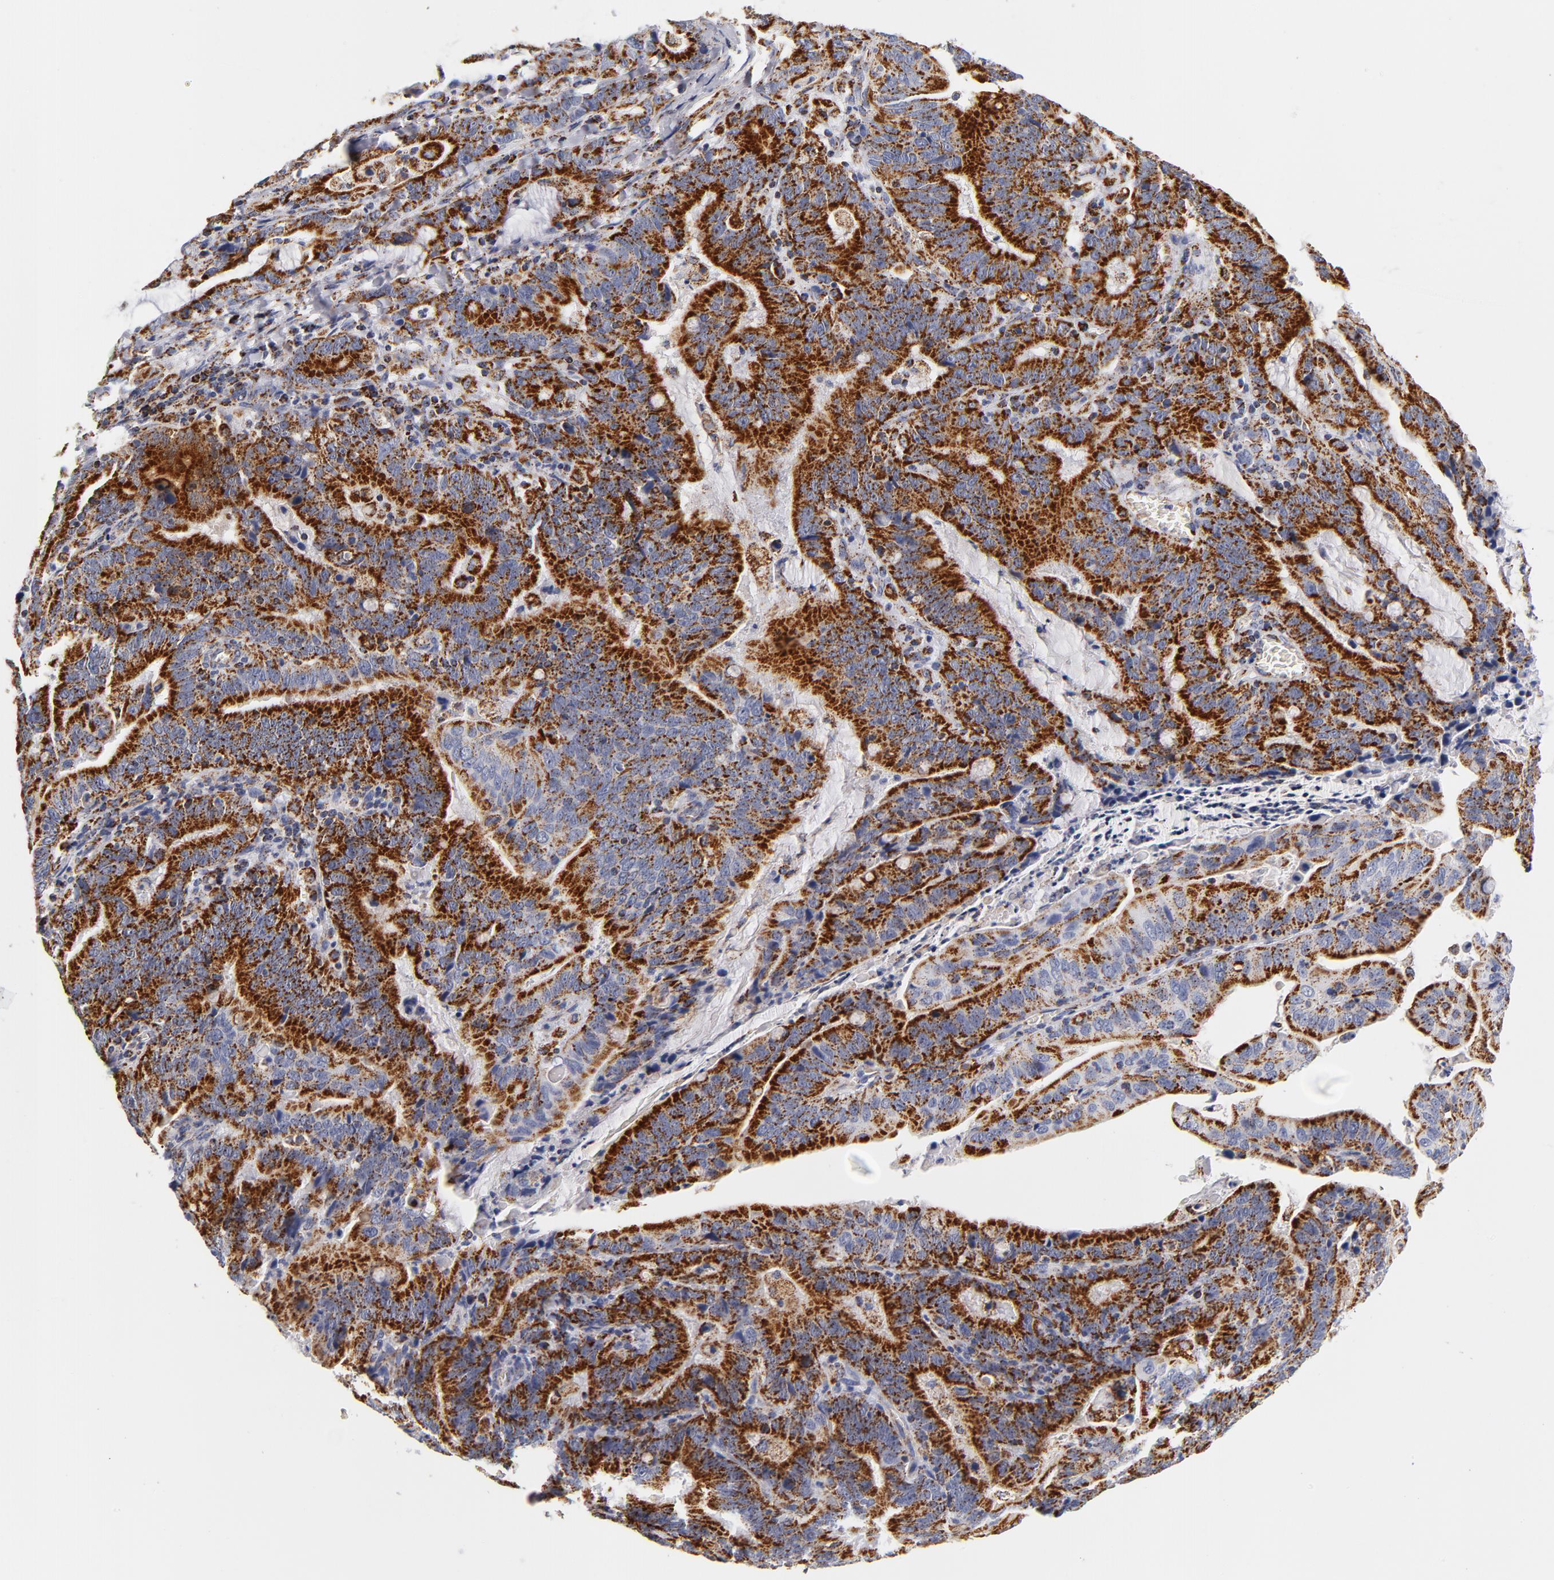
{"staining": {"intensity": "strong", "quantity": ">75%", "location": "cytoplasmic/membranous"}, "tissue": "stomach cancer", "cell_type": "Tumor cells", "image_type": "cancer", "snomed": [{"axis": "morphology", "description": "Adenocarcinoma, NOS"}, {"axis": "topography", "description": "Stomach, upper"}], "caption": "Strong cytoplasmic/membranous expression for a protein is seen in approximately >75% of tumor cells of stomach adenocarcinoma using IHC.", "gene": "ECHS1", "patient": {"sex": "male", "age": 63}}